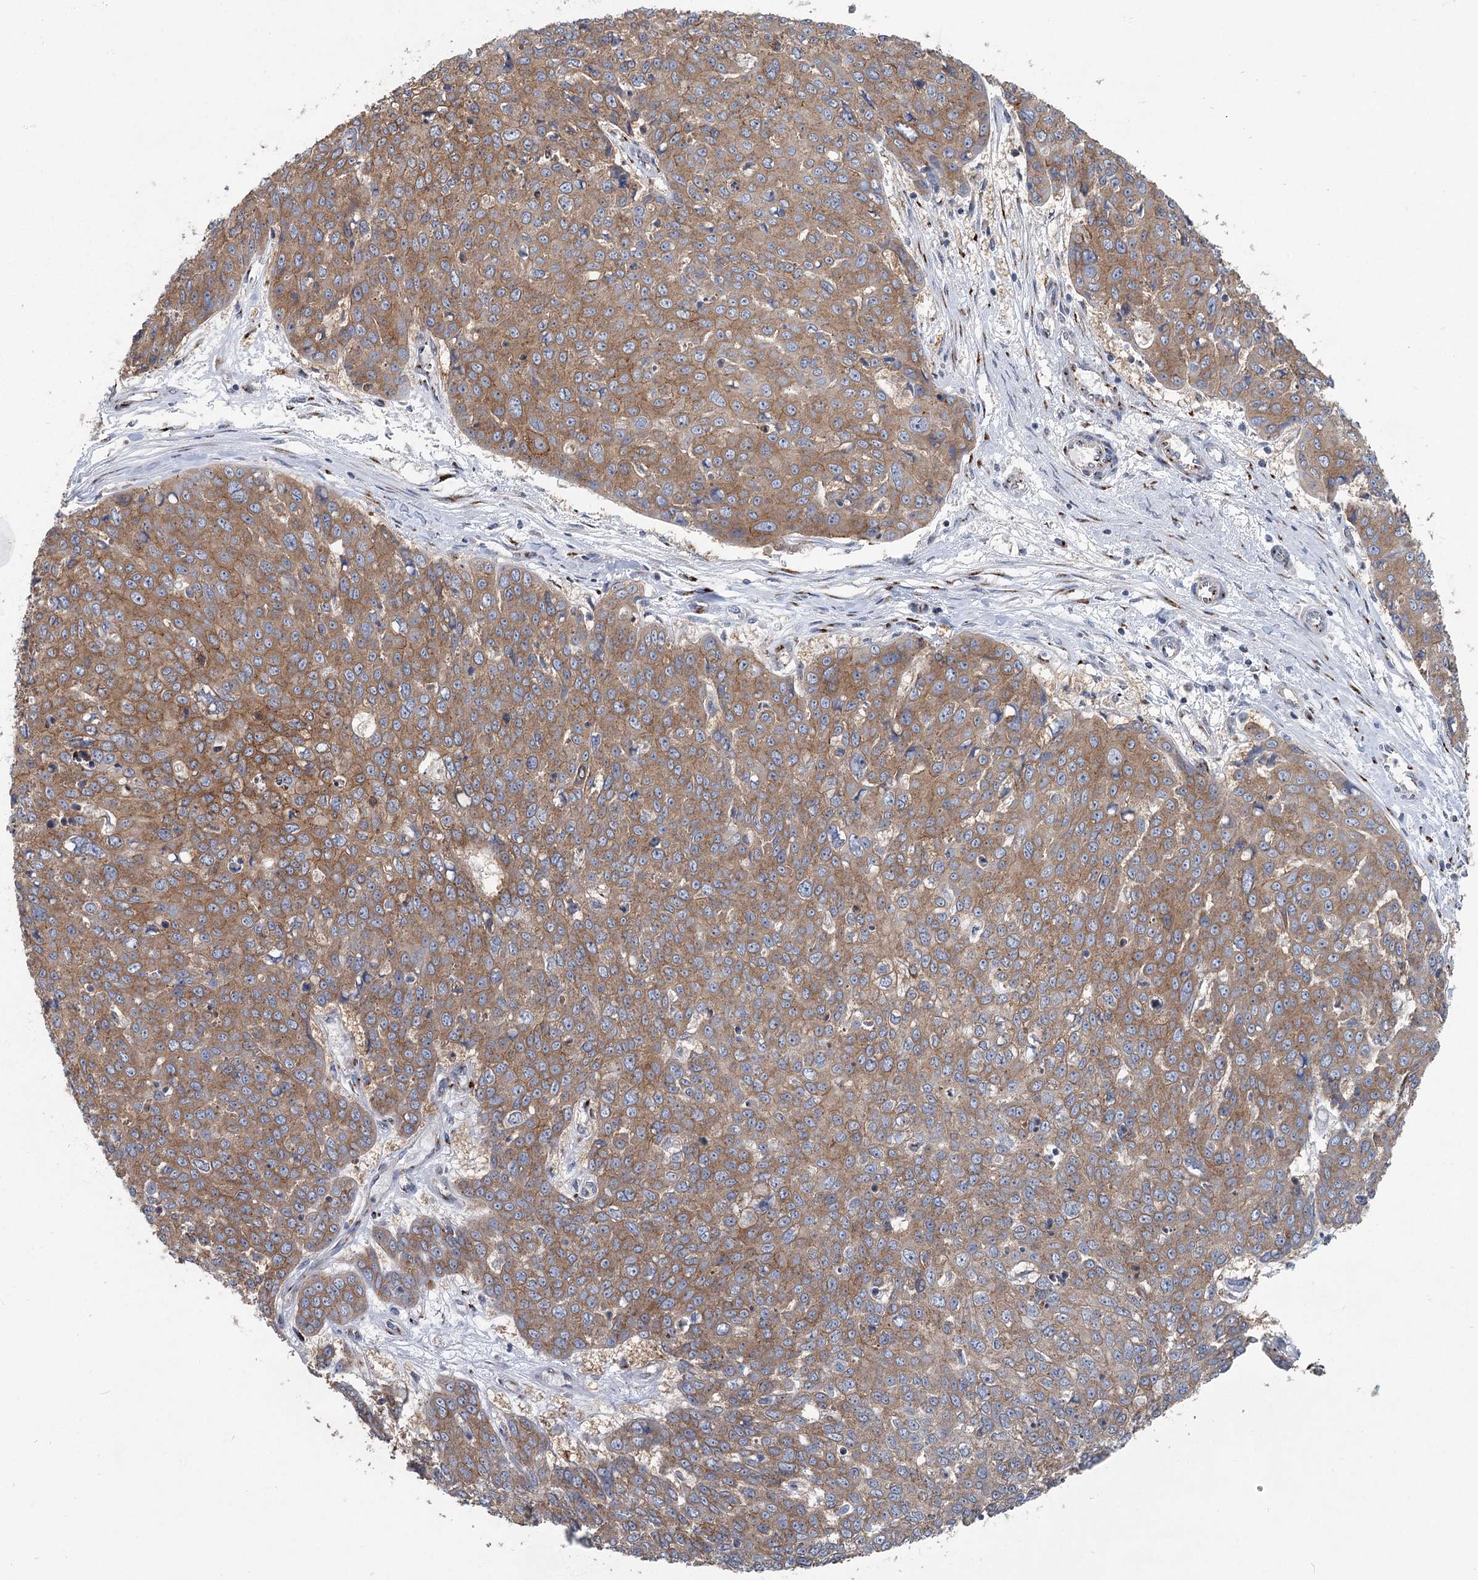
{"staining": {"intensity": "moderate", "quantity": ">75%", "location": "cytoplasmic/membranous"}, "tissue": "skin cancer", "cell_type": "Tumor cells", "image_type": "cancer", "snomed": [{"axis": "morphology", "description": "Squamous cell carcinoma, NOS"}, {"axis": "topography", "description": "Skin"}], "caption": "Skin squamous cell carcinoma stained with a protein marker displays moderate staining in tumor cells.", "gene": "ITIH5", "patient": {"sex": "male", "age": 71}}